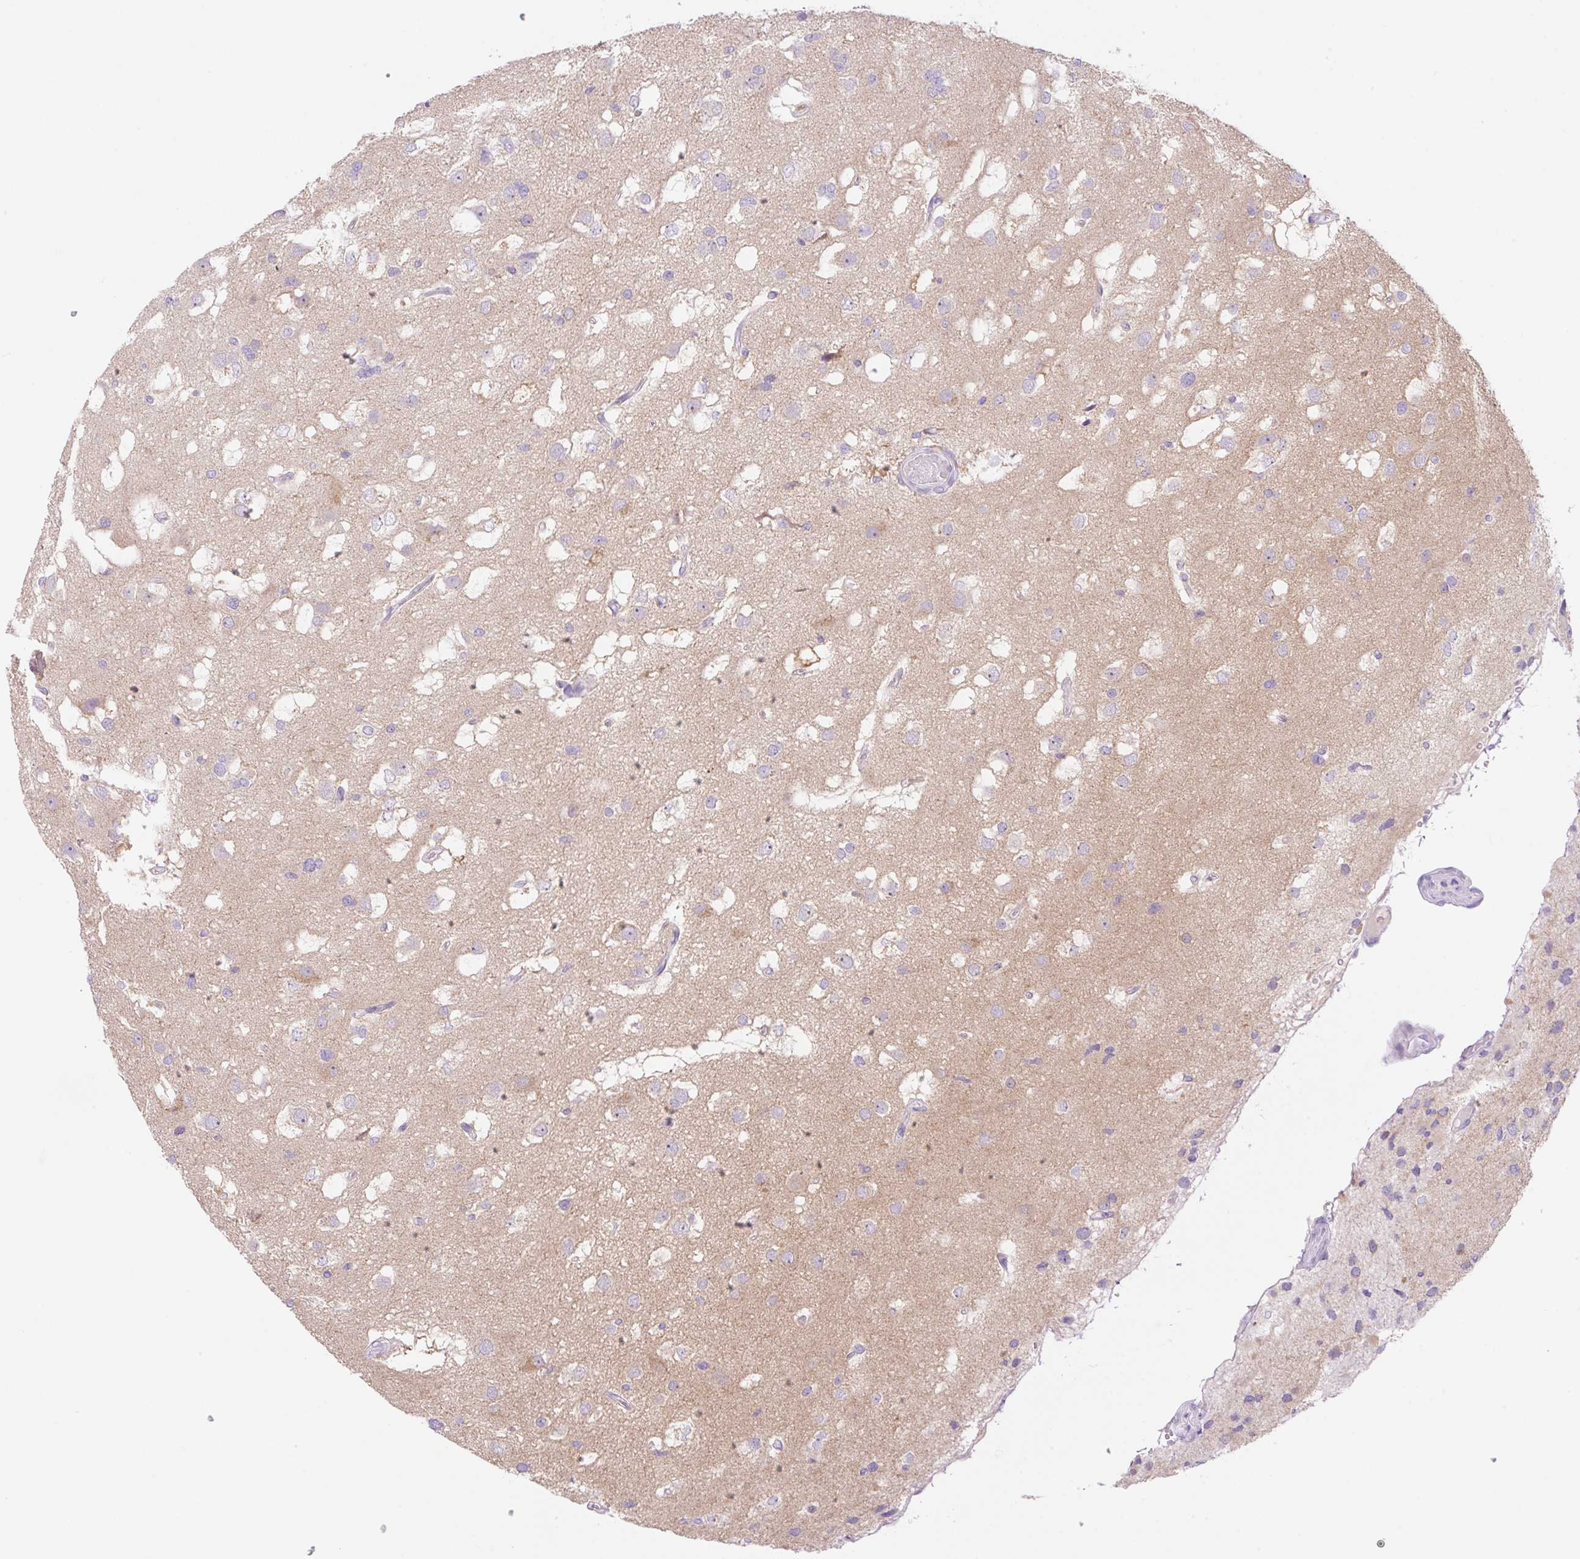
{"staining": {"intensity": "negative", "quantity": "none", "location": "none"}, "tissue": "glioma", "cell_type": "Tumor cells", "image_type": "cancer", "snomed": [{"axis": "morphology", "description": "Glioma, malignant, High grade"}, {"axis": "topography", "description": "Brain"}], "caption": "The histopathology image displays no staining of tumor cells in high-grade glioma (malignant). (DAB (3,3'-diaminobenzidine) IHC, high magnification).", "gene": "NDST3", "patient": {"sex": "male", "age": 53}}